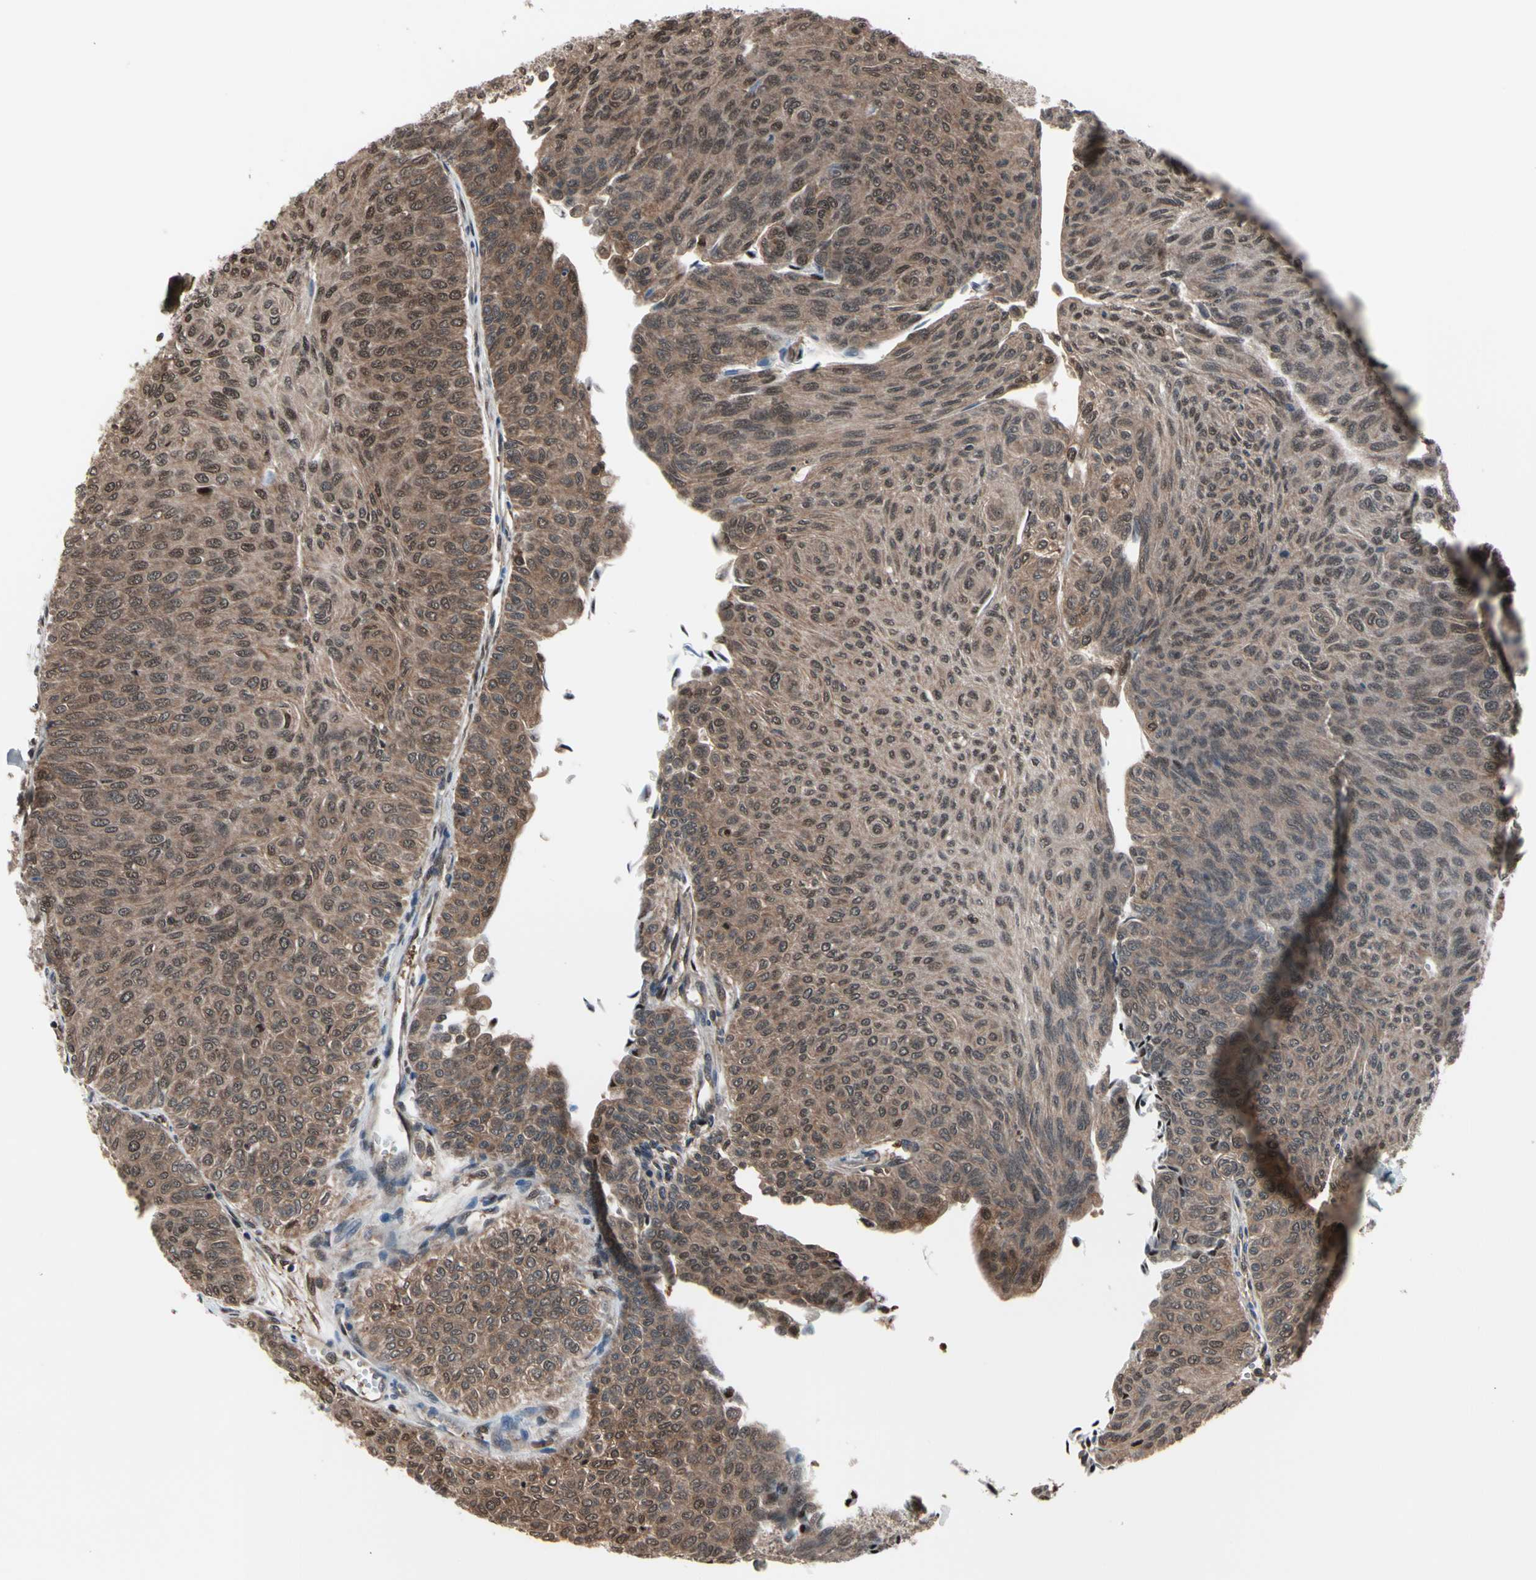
{"staining": {"intensity": "weak", "quantity": ">75%", "location": "cytoplasmic/membranous,nuclear"}, "tissue": "urothelial cancer", "cell_type": "Tumor cells", "image_type": "cancer", "snomed": [{"axis": "morphology", "description": "Urothelial carcinoma, Low grade"}, {"axis": "topography", "description": "Urinary bladder"}], "caption": "High-power microscopy captured an immunohistochemistry (IHC) photomicrograph of urothelial carcinoma (low-grade), revealing weak cytoplasmic/membranous and nuclear positivity in approximately >75% of tumor cells. (IHC, brightfield microscopy, high magnification).", "gene": "PSMA2", "patient": {"sex": "male", "age": 78}}